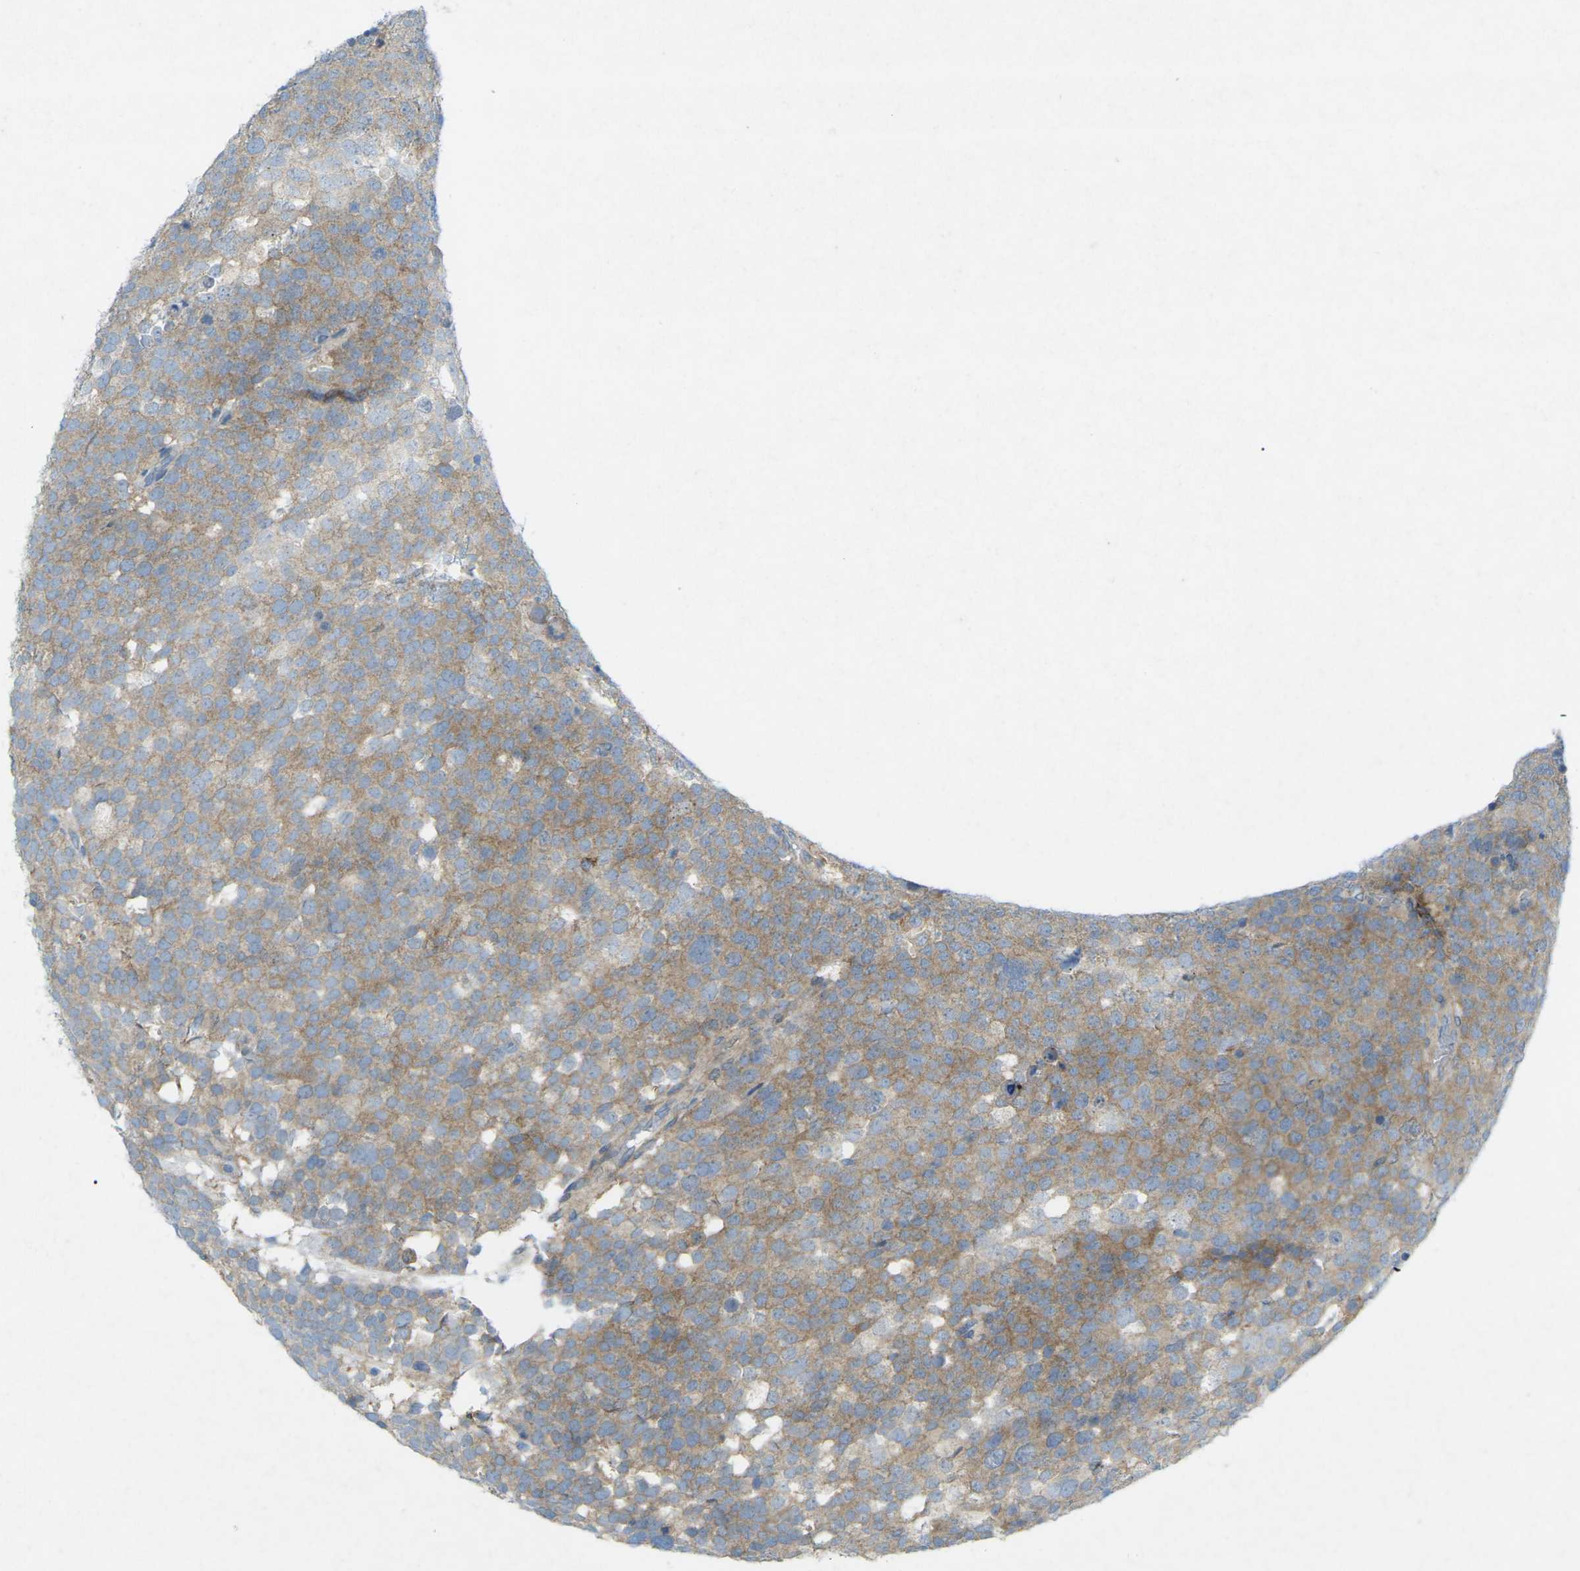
{"staining": {"intensity": "moderate", "quantity": "25%-75%", "location": "cytoplasmic/membranous"}, "tissue": "testis cancer", "cell_type": "Tumor cells", "image_type": "cancer", "snomed": [{"axis": "morphology", "description": "Seminoma, NOS"}, {"axis": "topography", "description": "Testis"}], "caption": "Human testis cancer (seminoma) stained with a protein marker displays moderate staining in tumor cells.", "gene": "STK11", "patient": {"sex": "male", "age": 71}}